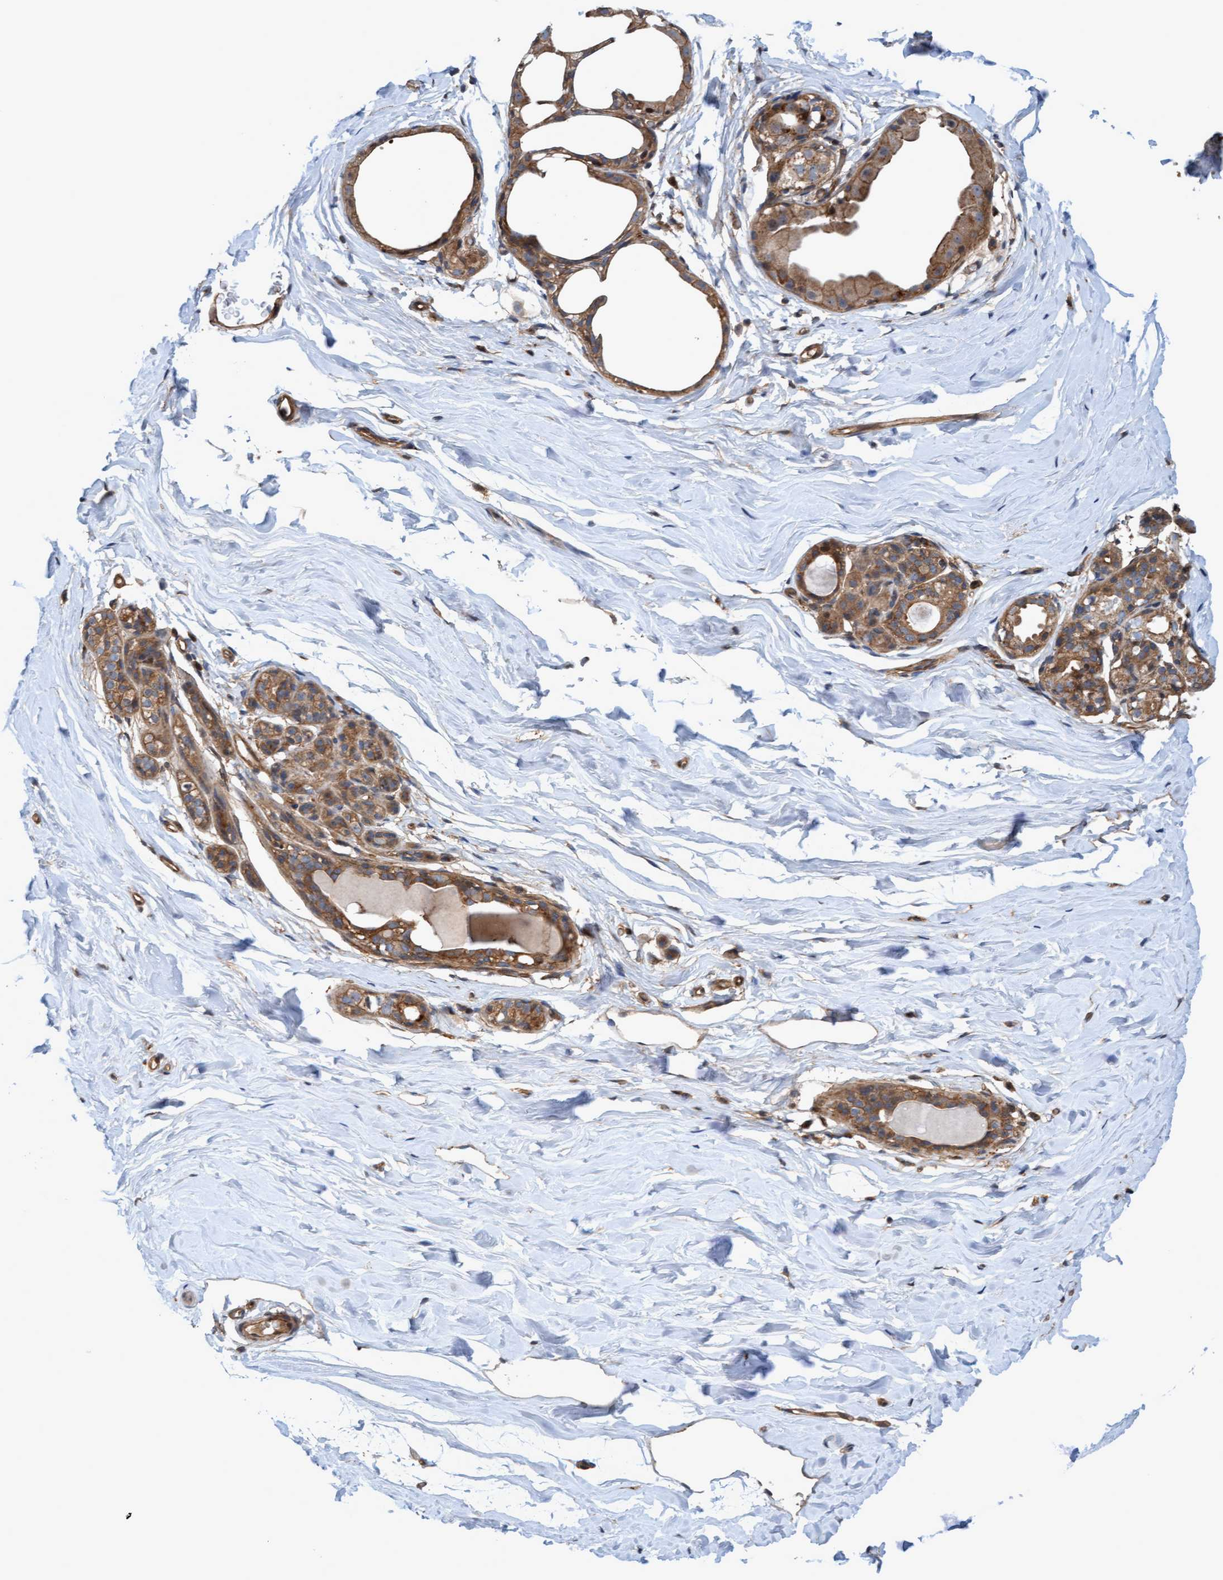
{"staining": {"intensity": "moderate", "quantity": "25%-75%", "location": "cytoplasmic/membranous"}, "tissue": "breast", "cell_type": "Adipocytes", "image_type": "normal", "snomed": [{"axis": "morphology", "description": "Normal tissue, NOS"}, {"axis": "topography", "description": "Breast"}], "caption": "Brown immunohistochemical staining in normal human breast shows moderate cytoplasmic/membranous staining in approximately 25%-75% of adipocytes.", "gene": "ERAL1", "patient": {"sex": "female", "age": 62}}